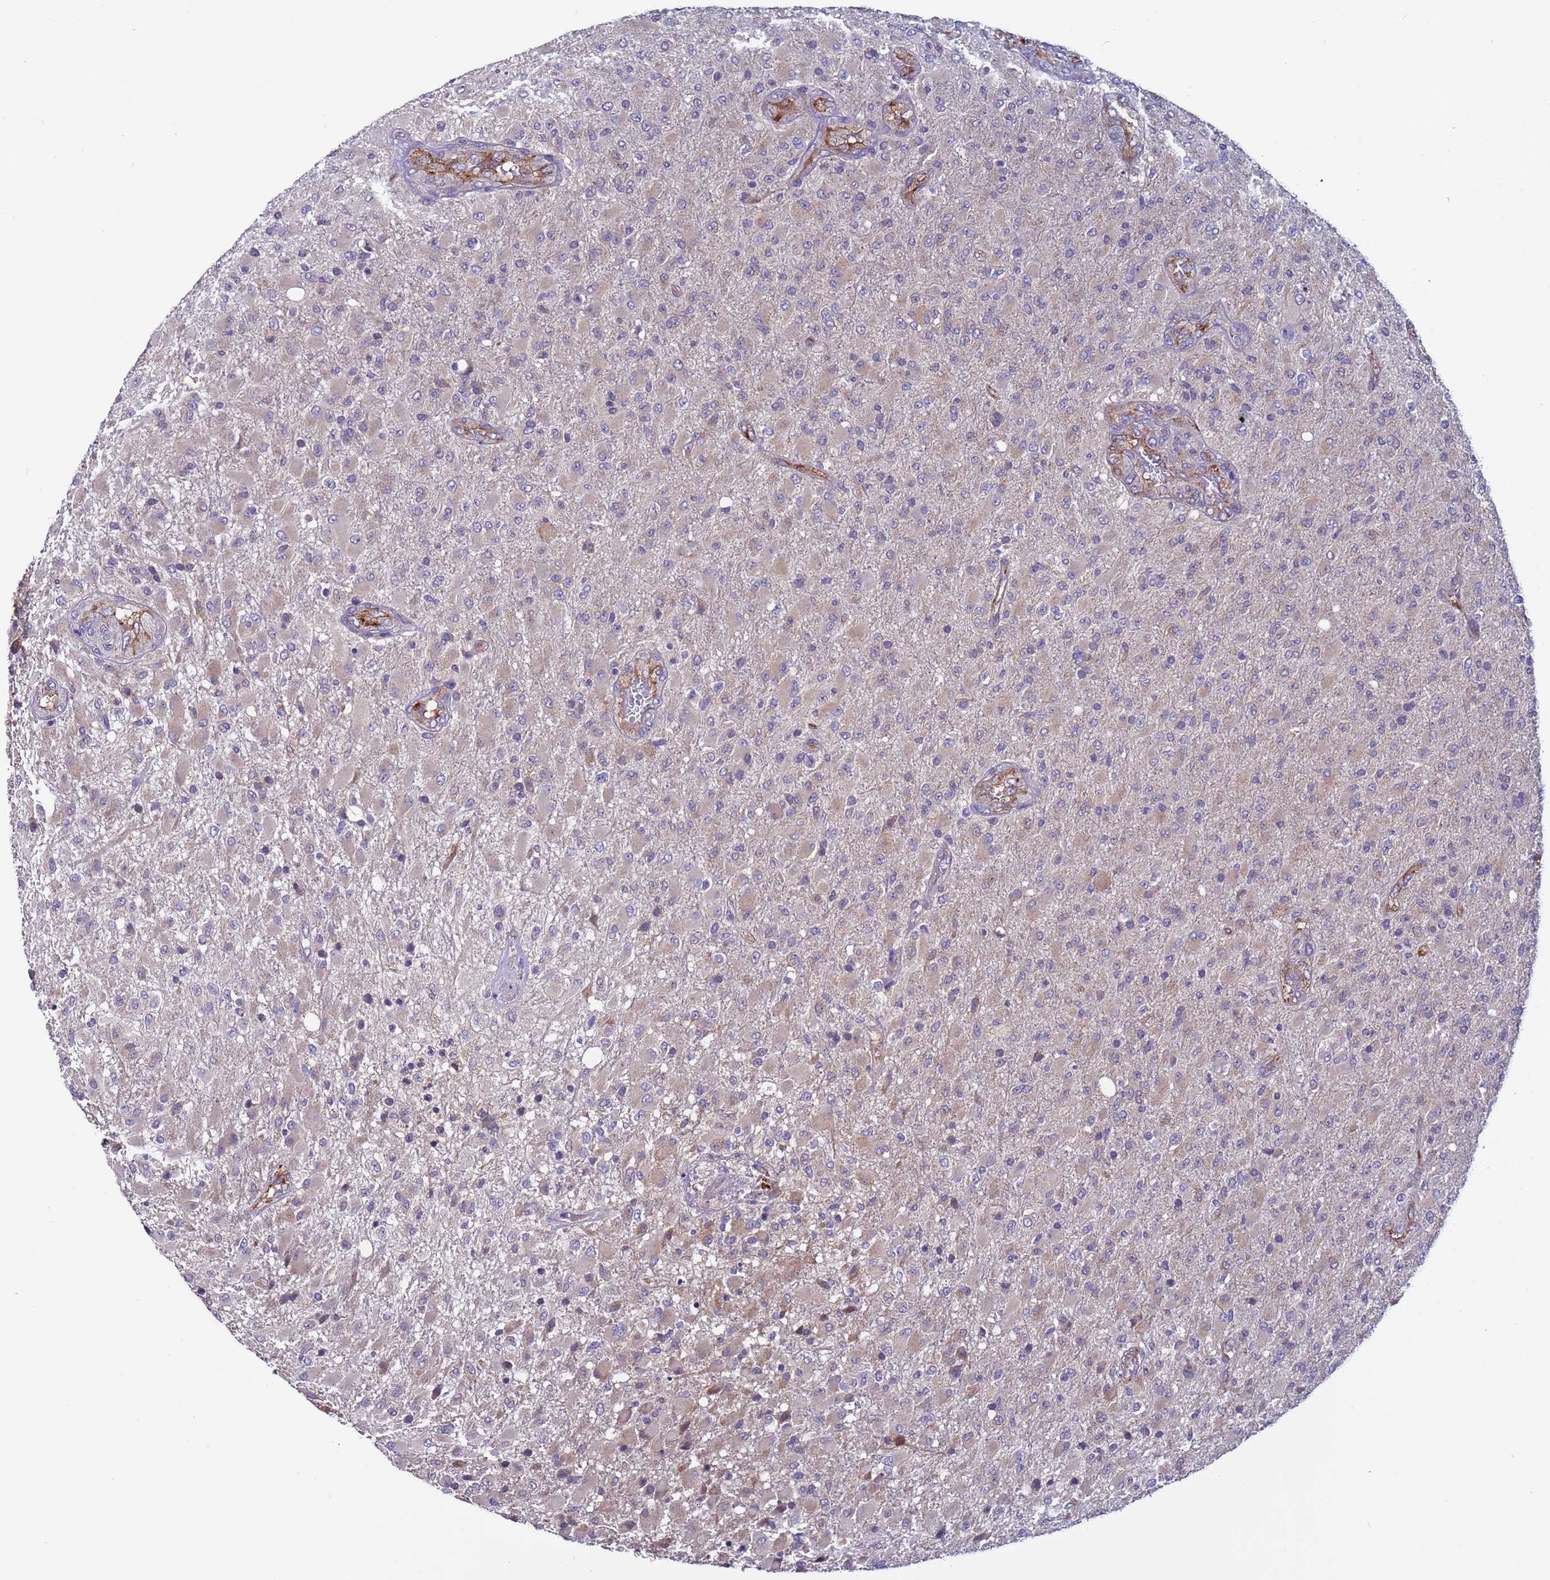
{"staining": {"intensity": "weak", "quantity": "25%-75%", "location": "cytoplasmic/membranous"}, "tissue": "glioma", "cell_type": "Tumor cells", "image_type": "cancer", "snomed": [{"axis": "morphology", "description": "Glioma, malignant, Low grade"}, {"axis": "topography", "description": "Brain"}], "caption": "An IHC image of neoplastic tissue is shown. Protein staining in brown labels weak cytoplasmic/membranous positivity in glioma within tumor cells.", "gene": "ZNF248", "patient": {"sex": "male", "age": 65}}